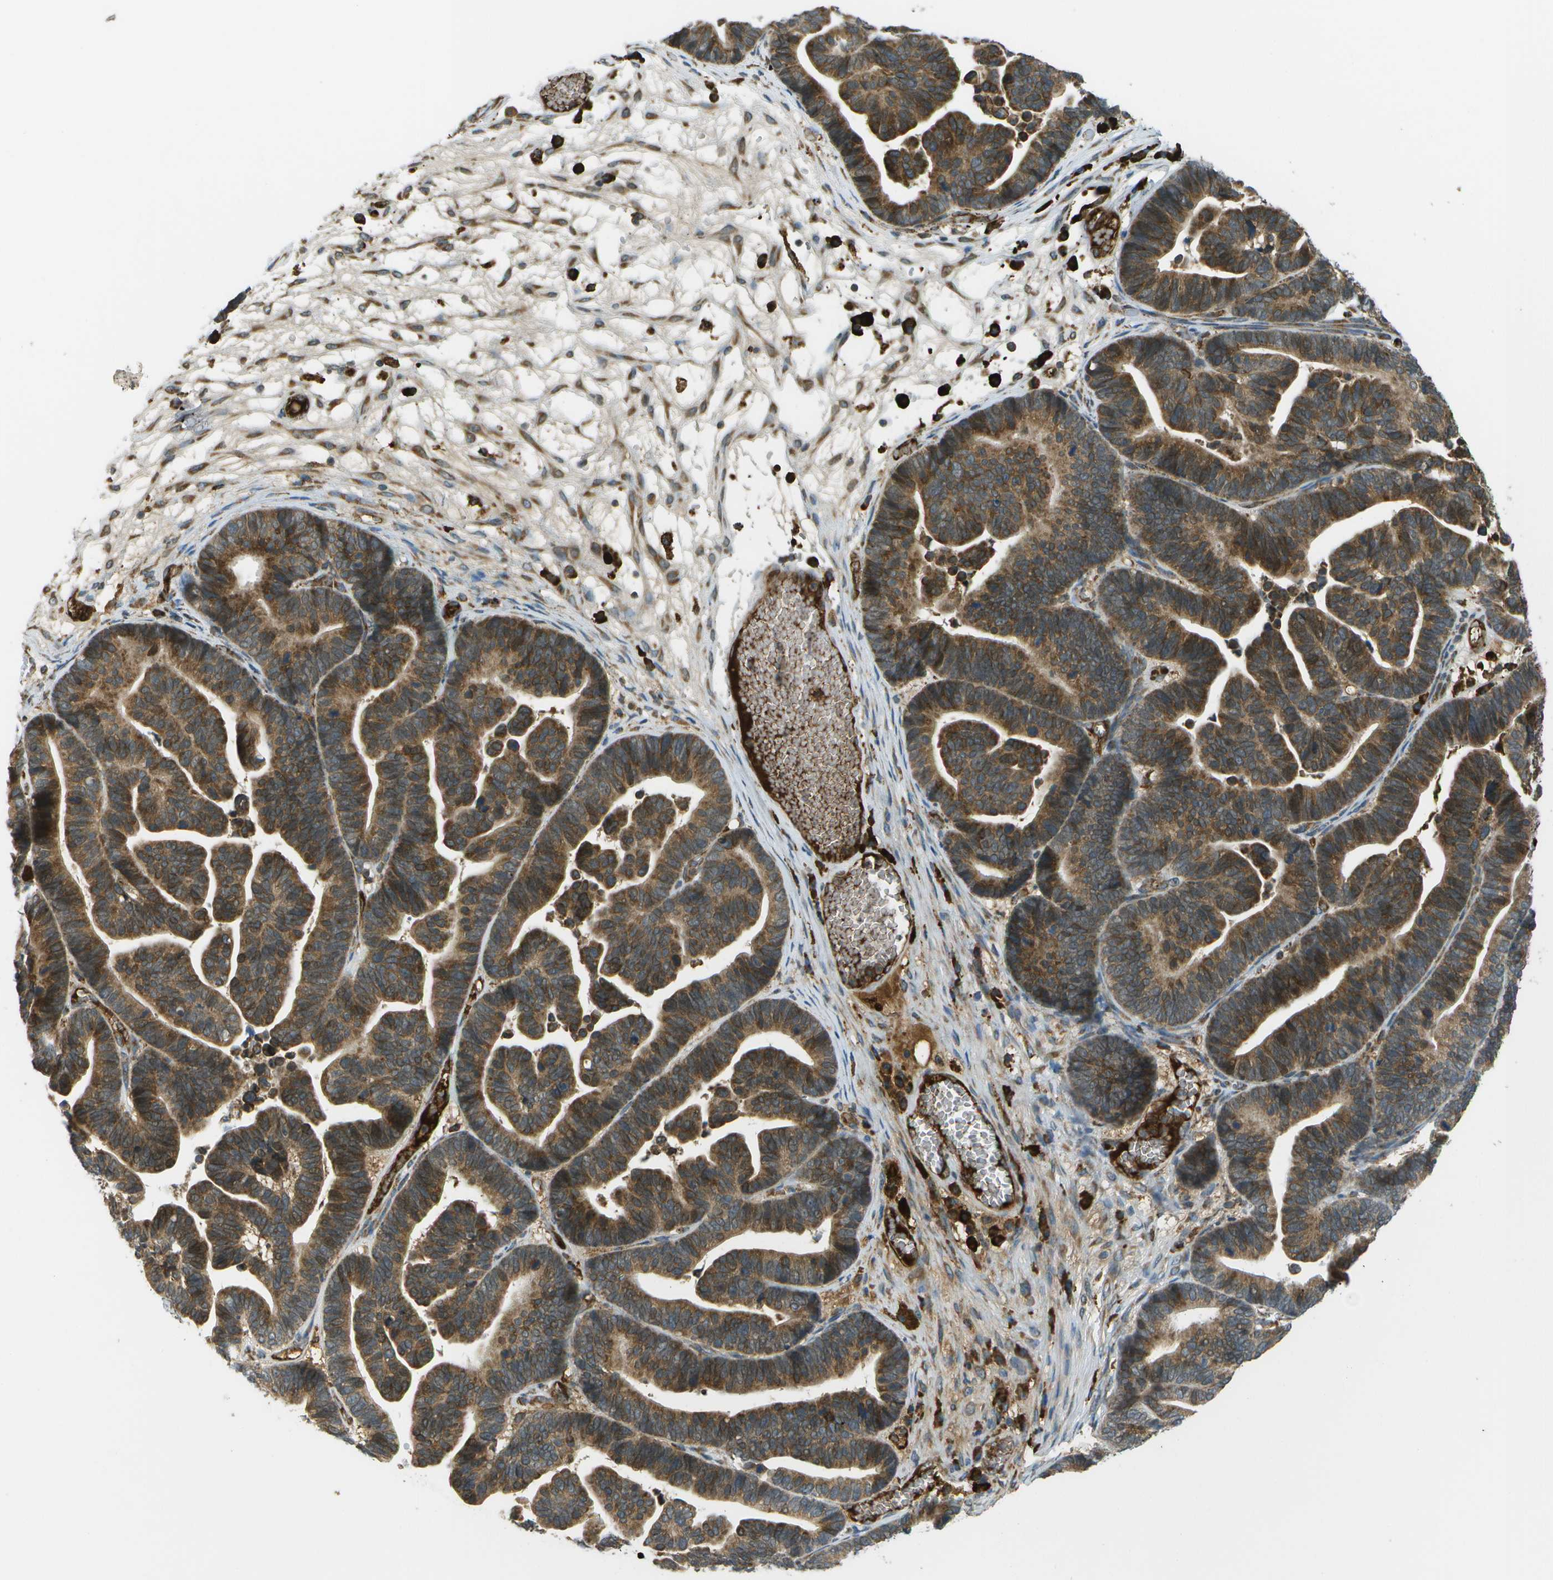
{"staining": {"intensity": "strong", "quantity": ">75%", "location": "cytoplasmic/membranous"}, "tissue": "ovarian cancer", "cell_type": "Tumor cells", "image_type": "cancer", "snomed": [{"axis": "morphology", "description": "Cystadenocarcinoma, serous, NOS"}, {"axis": "topography", "description": "Ovary"}], "caption": "Tumor cells display high levels of strong cytoplasmic/membranous positivity in approximately >75% of cells in ovarian serous cystadenocarcinoma.", "gene": "USP30", "patient": {"sex": "female", "age": 56}}